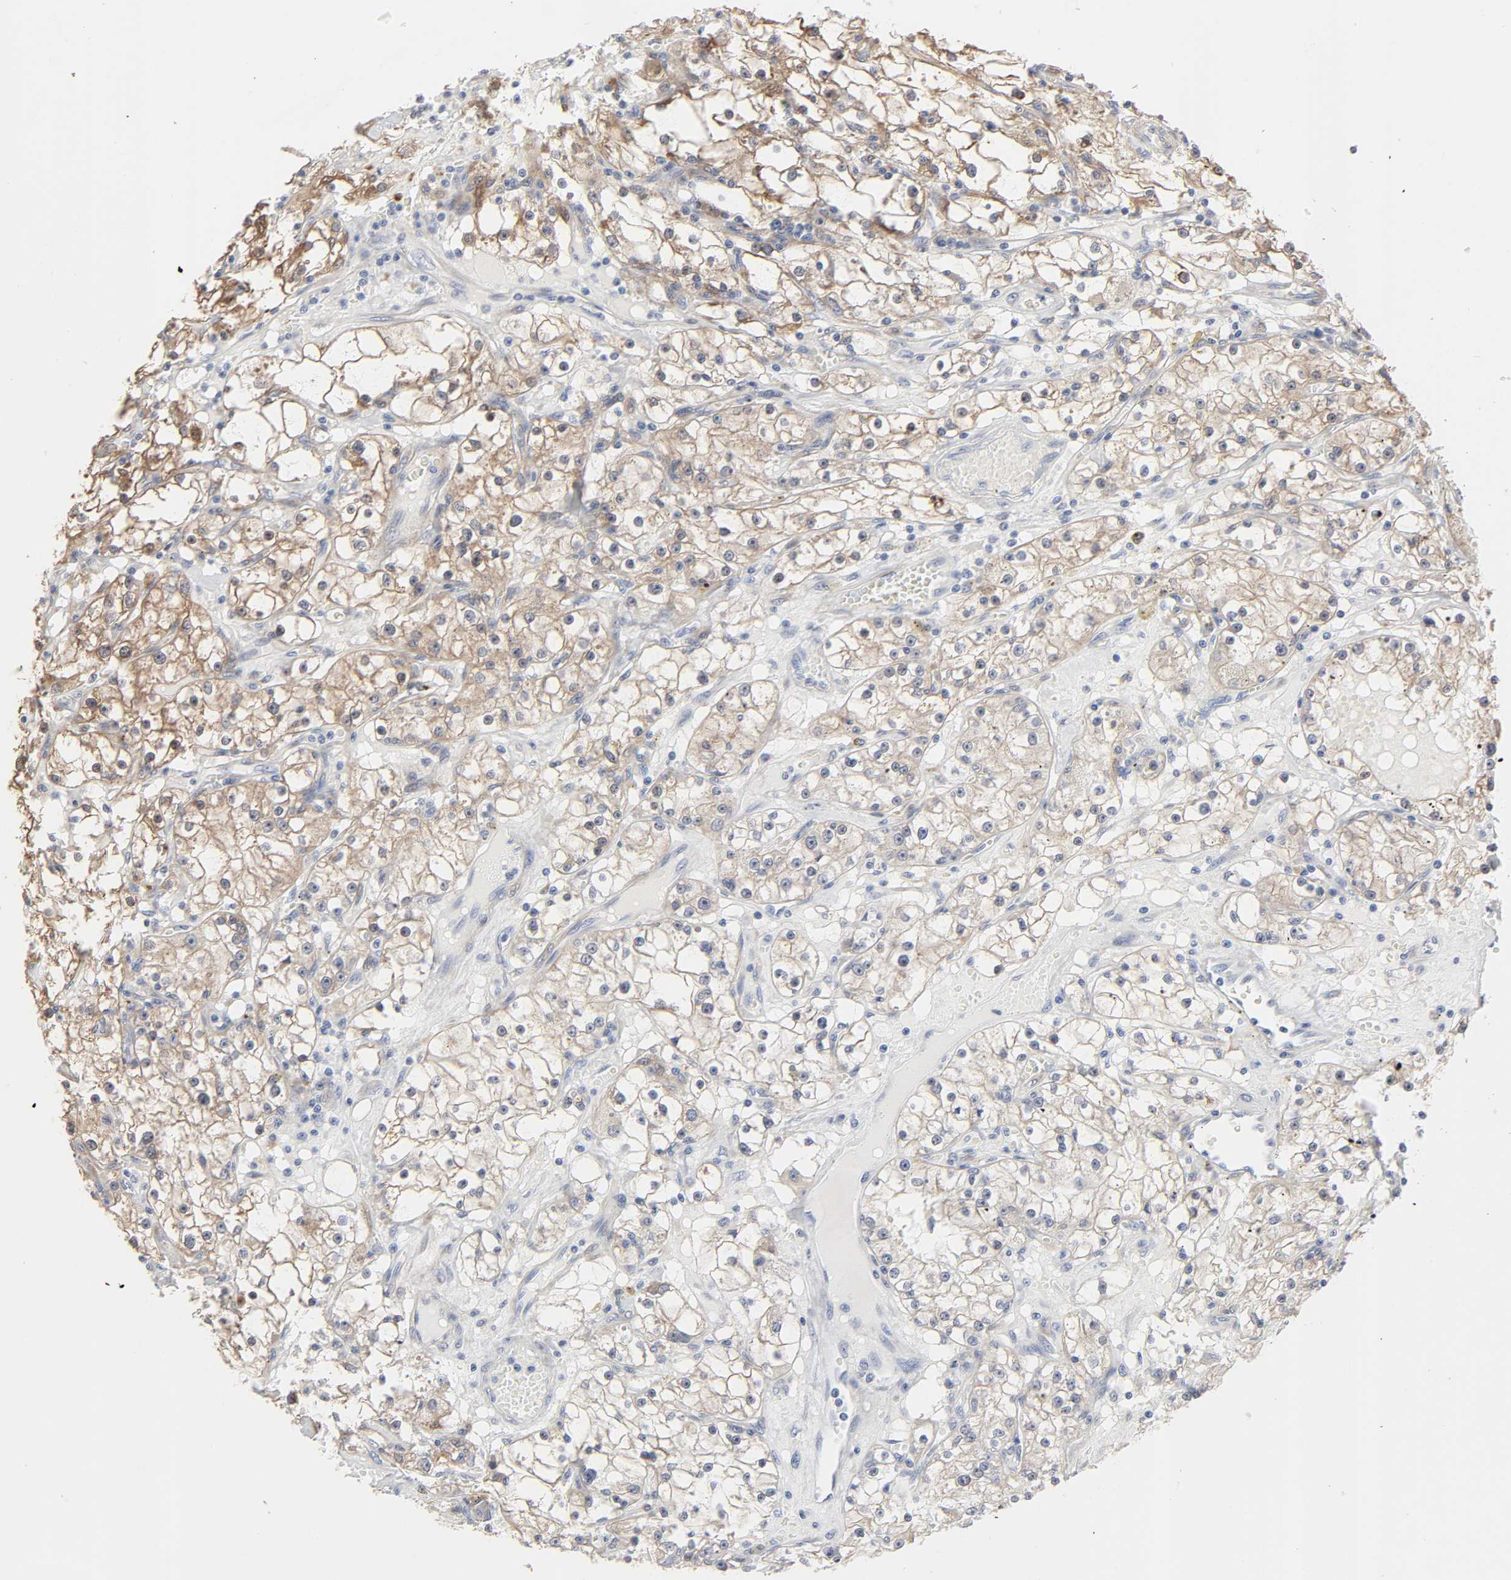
{"staining": {"intensity": "weak", "quantity": "25%-75%", "location": "cytoplasmic/membranous"}, "tissue": "renal cancer", "cell_type": "Tumor cells", "image_type": "cancer", "snomed": [{"axis": "morphology", "description": "Adenocarcinoma, NOS"}, {"axis": "topography", "description": "Kidney"}], "caption": "The image exhibits immunohistochemical staining of adenocarcinoma (renal). There is weak cytoplasmic/membranous staining is seen in approximately 25%-75% of tumor cells.", "gene": "NDRG2", "patient": {"sex": "male", "age": 56}}